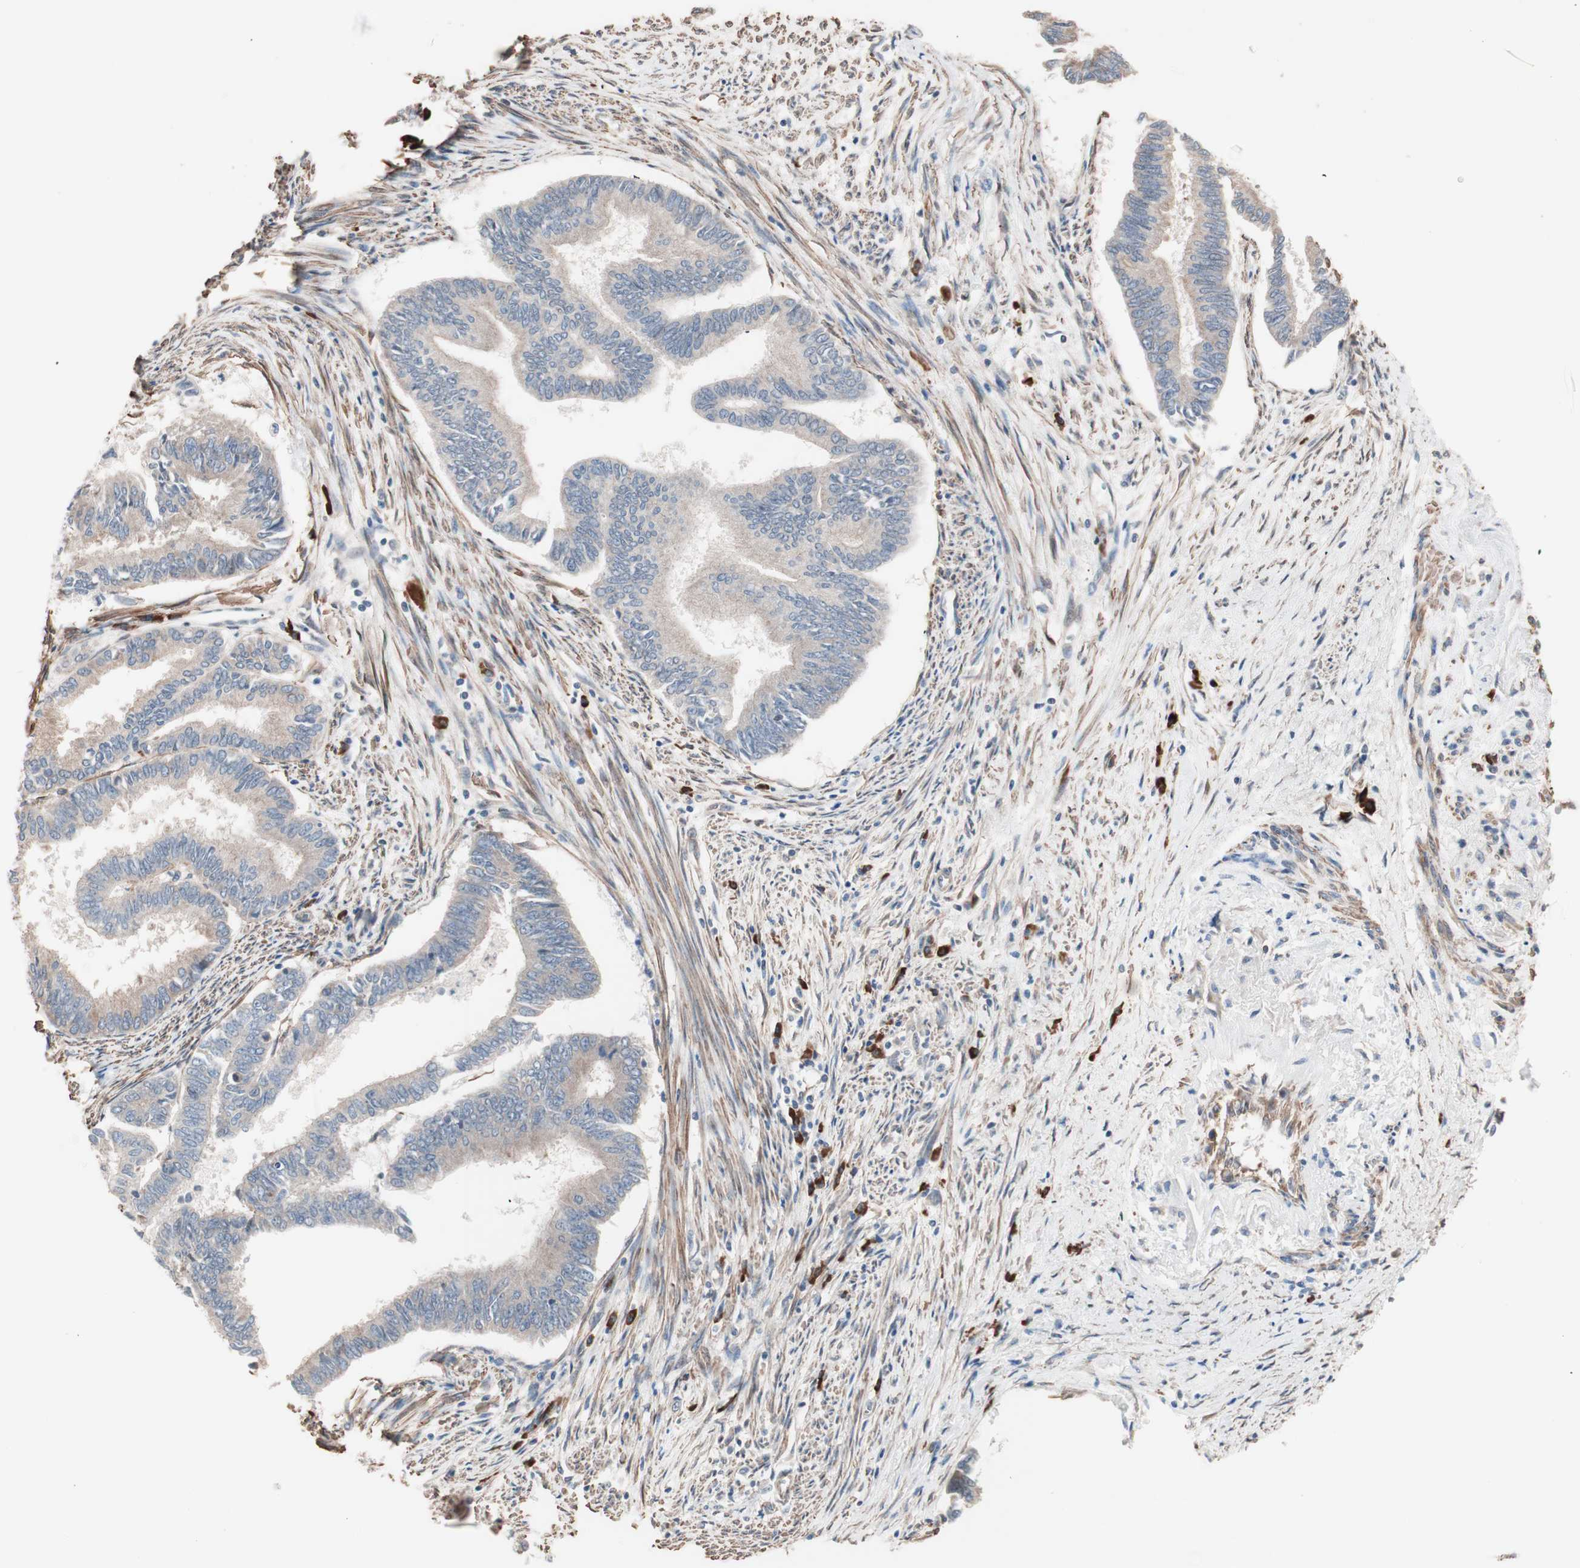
{"staining": {"intensity": "weak", "quantity": ">75%", "location": "cytoplasmic/membranous"}, "tissue": "endometrial cancer", "cell_type": "Tumor cells", "image_type": "cancer", "snomed": [{"axis": "morphology", "description": "Adenocarcinoma, NOS"}, {"axis": "topography", "description": "Endometrium"}], "caption": "High-power microscopy captured an IHC image of endometrial cancer (adenocarcinoma), revealing weak cytoplasmic/membranous staining in about >75% of tumor cells.", "gene": "ALG5", "patient": {"sex": "female", "age": 86}}